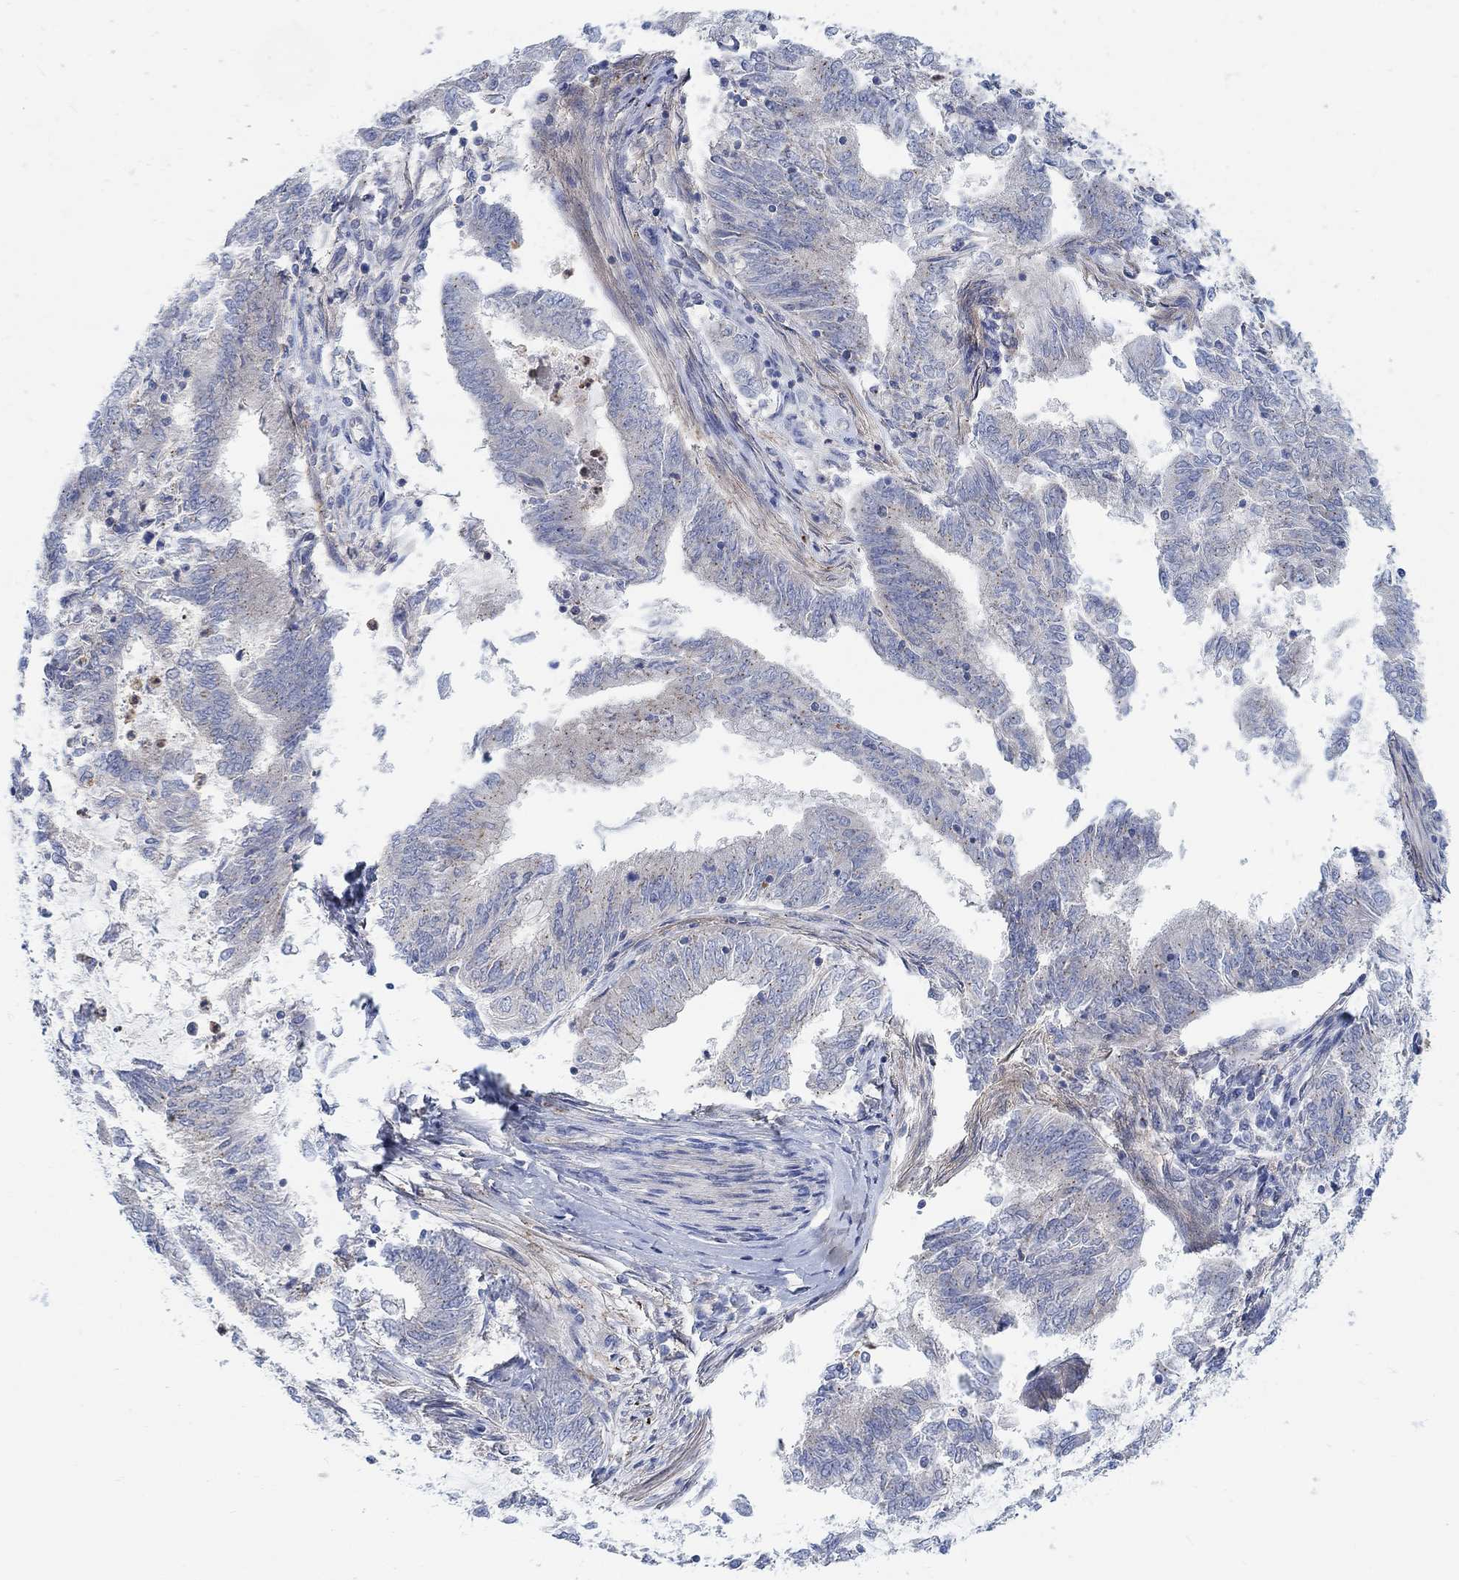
{"staining": {"intensity": "negative", "quantity": "none", "location": "none"}, "tissue": "endometrial cancer", "cell_type": "Tumor cells", "image_type": "cancer", "snomed": [{"axis": "morphology", "description": "Adenocarcinoma, NOS"}, {"axis": "topography", "description": "Endometrium"}], "caption": "Immunohistochemical staining of human endometrial cancer shows no significant positivity in tumor cells.", "gene": "PMFBP1", "patient": {"sex": "female", "age": 62}}